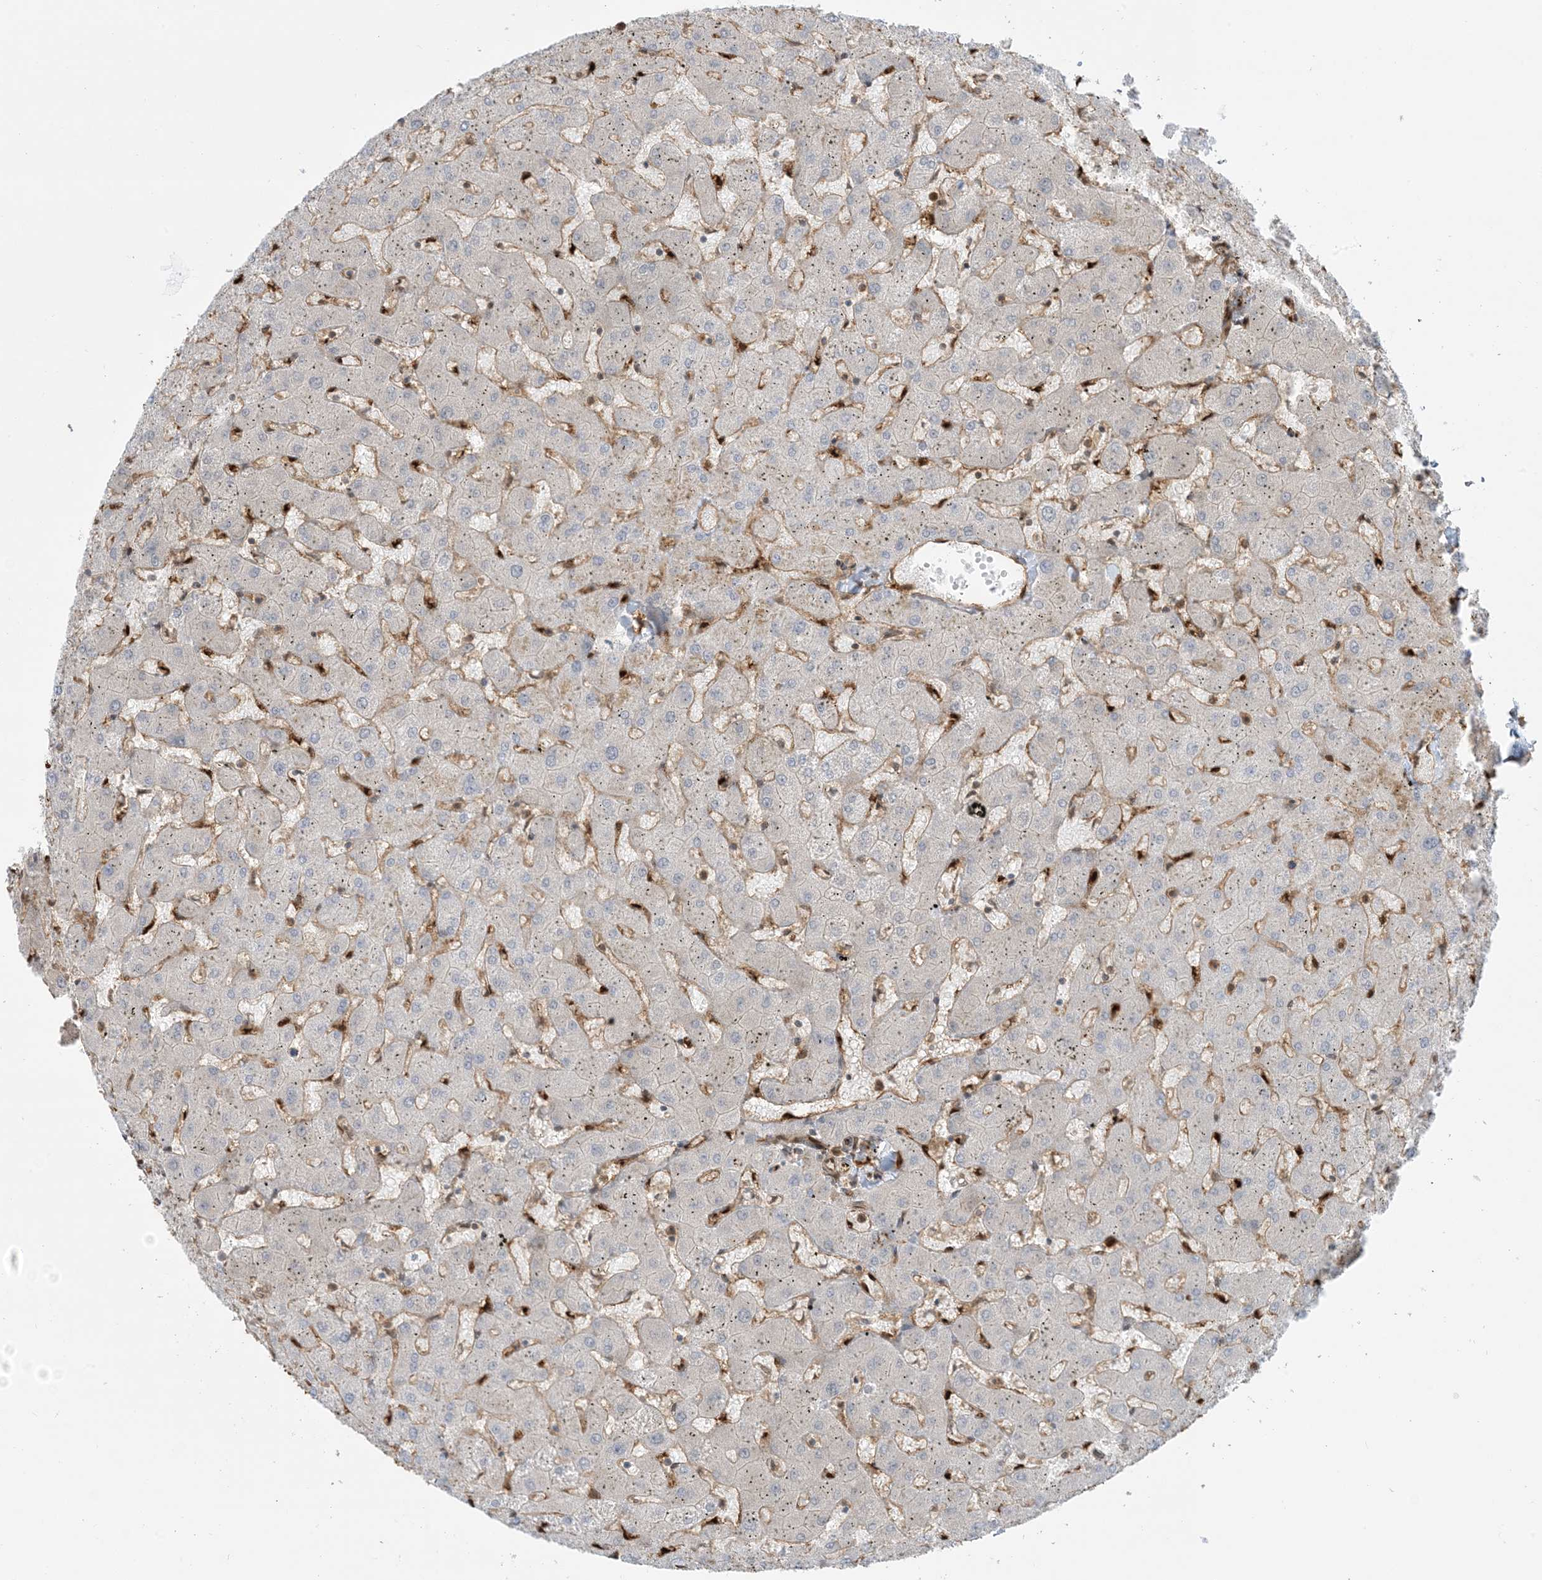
{"staining": {"intensity": "negative", "quantity": "none", "location": "none"}, "tissue": "liver", "cell_type": "Cholangiocytes", "image_type": "normal", "snomed": [{"axis": "morphology", "description": "Normal tissue, NOS"}, {"axis": "topography", "description": "Liver"}], "caption": "The immunohistochemistry (IHC) micrograph has no significant staining in cholangiocytes of liver. (Brightfield microscopy of DAB immunohistochemistry at high magnification).", "gene": "PPM1F", "patient": {"sex": "female", "age": 63}}